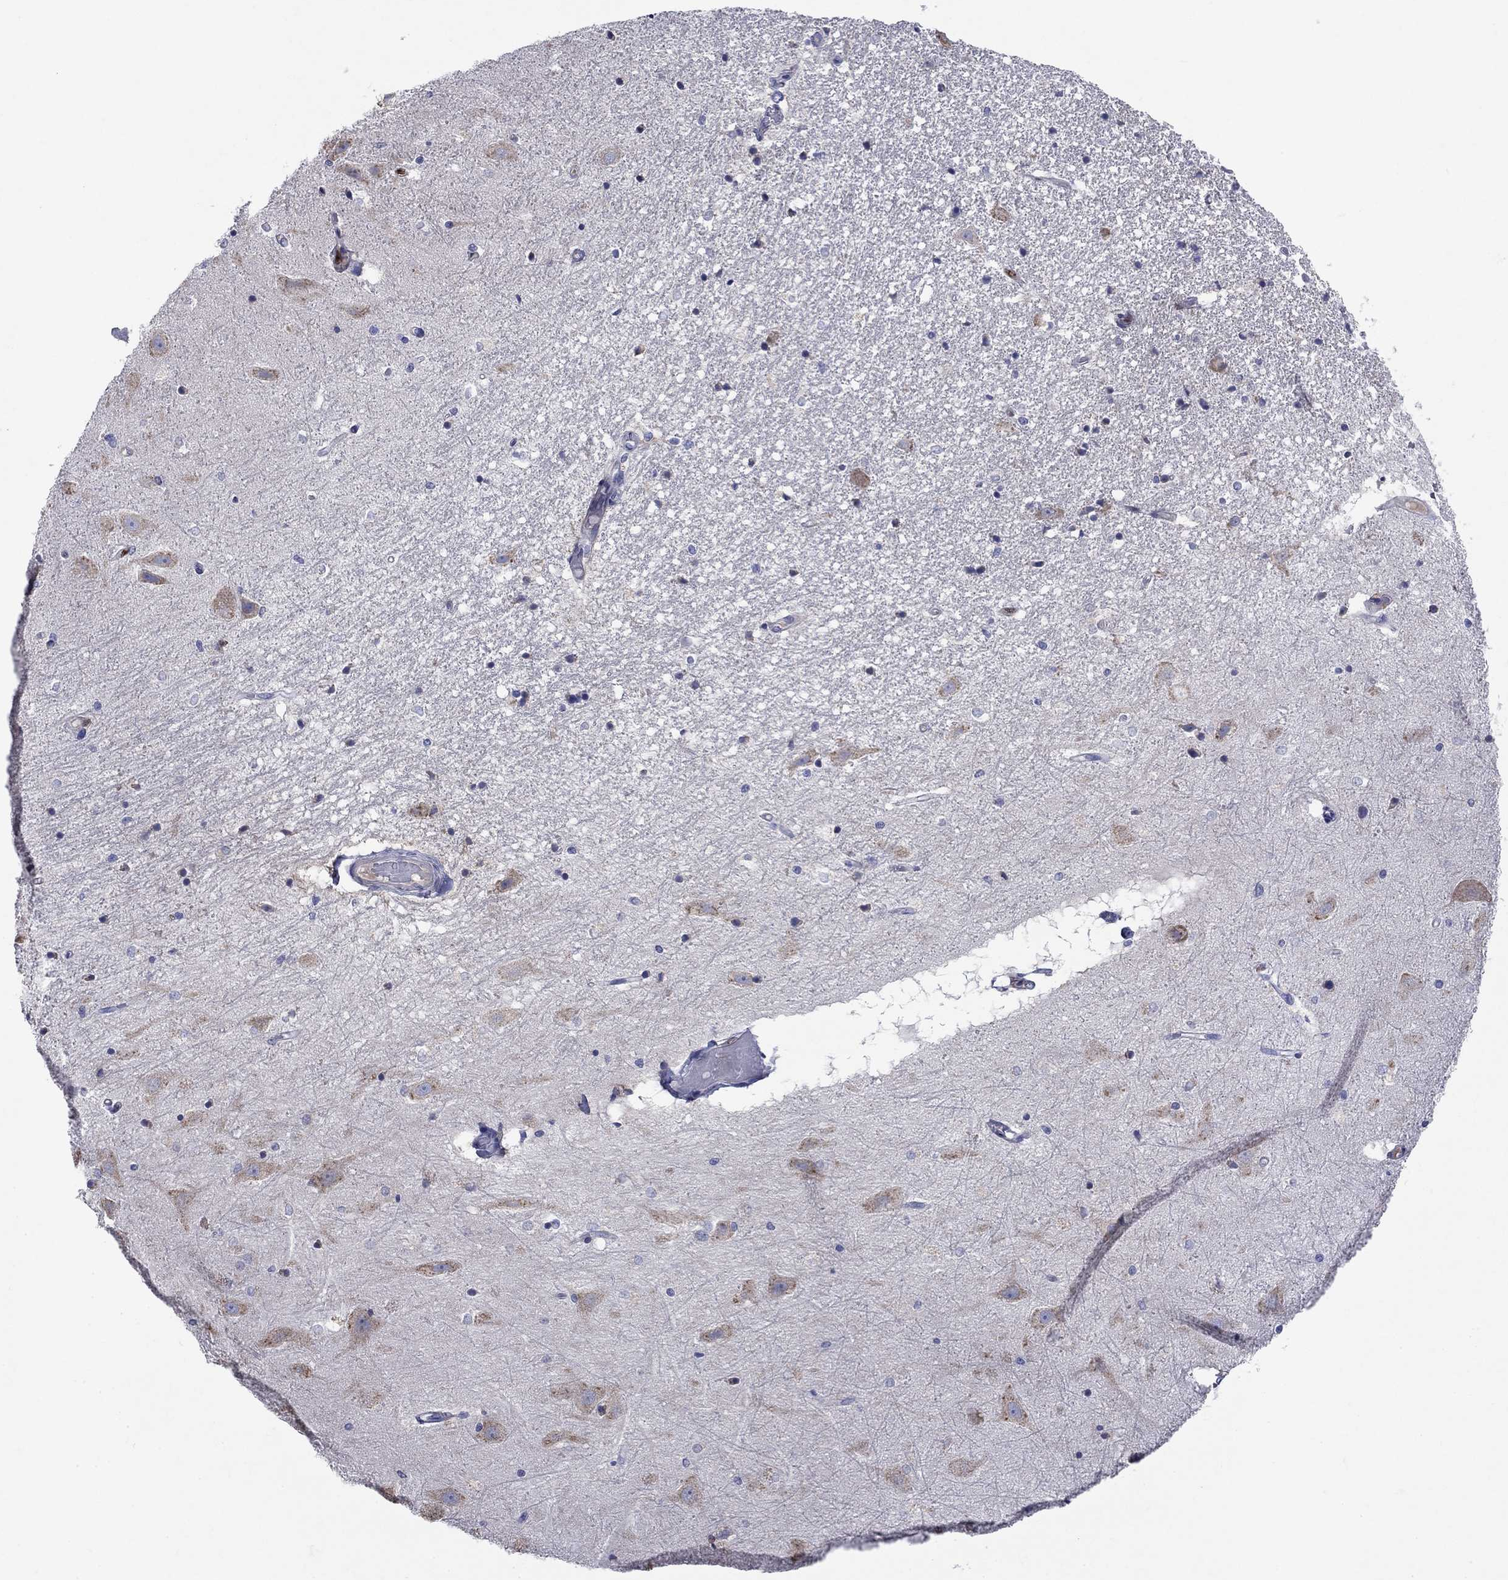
{"staining": {"intensity": "negative", "quantity": "none", "location": "none"}, "tissue": "hippocampus", "cell_type": "Glial cells", "image_type": "normal", "snomed": [{"axis": "morphology", "description": "Normal tissue, NOS"}, {"axis": "topography", "description": "Hippocampus"}], "caption": "The immunohistochemistry image has no significant positivity in glial cells of hippocampus.", "gene": "SULT2B1", "patient": {"sex": "male", "age": 49}}